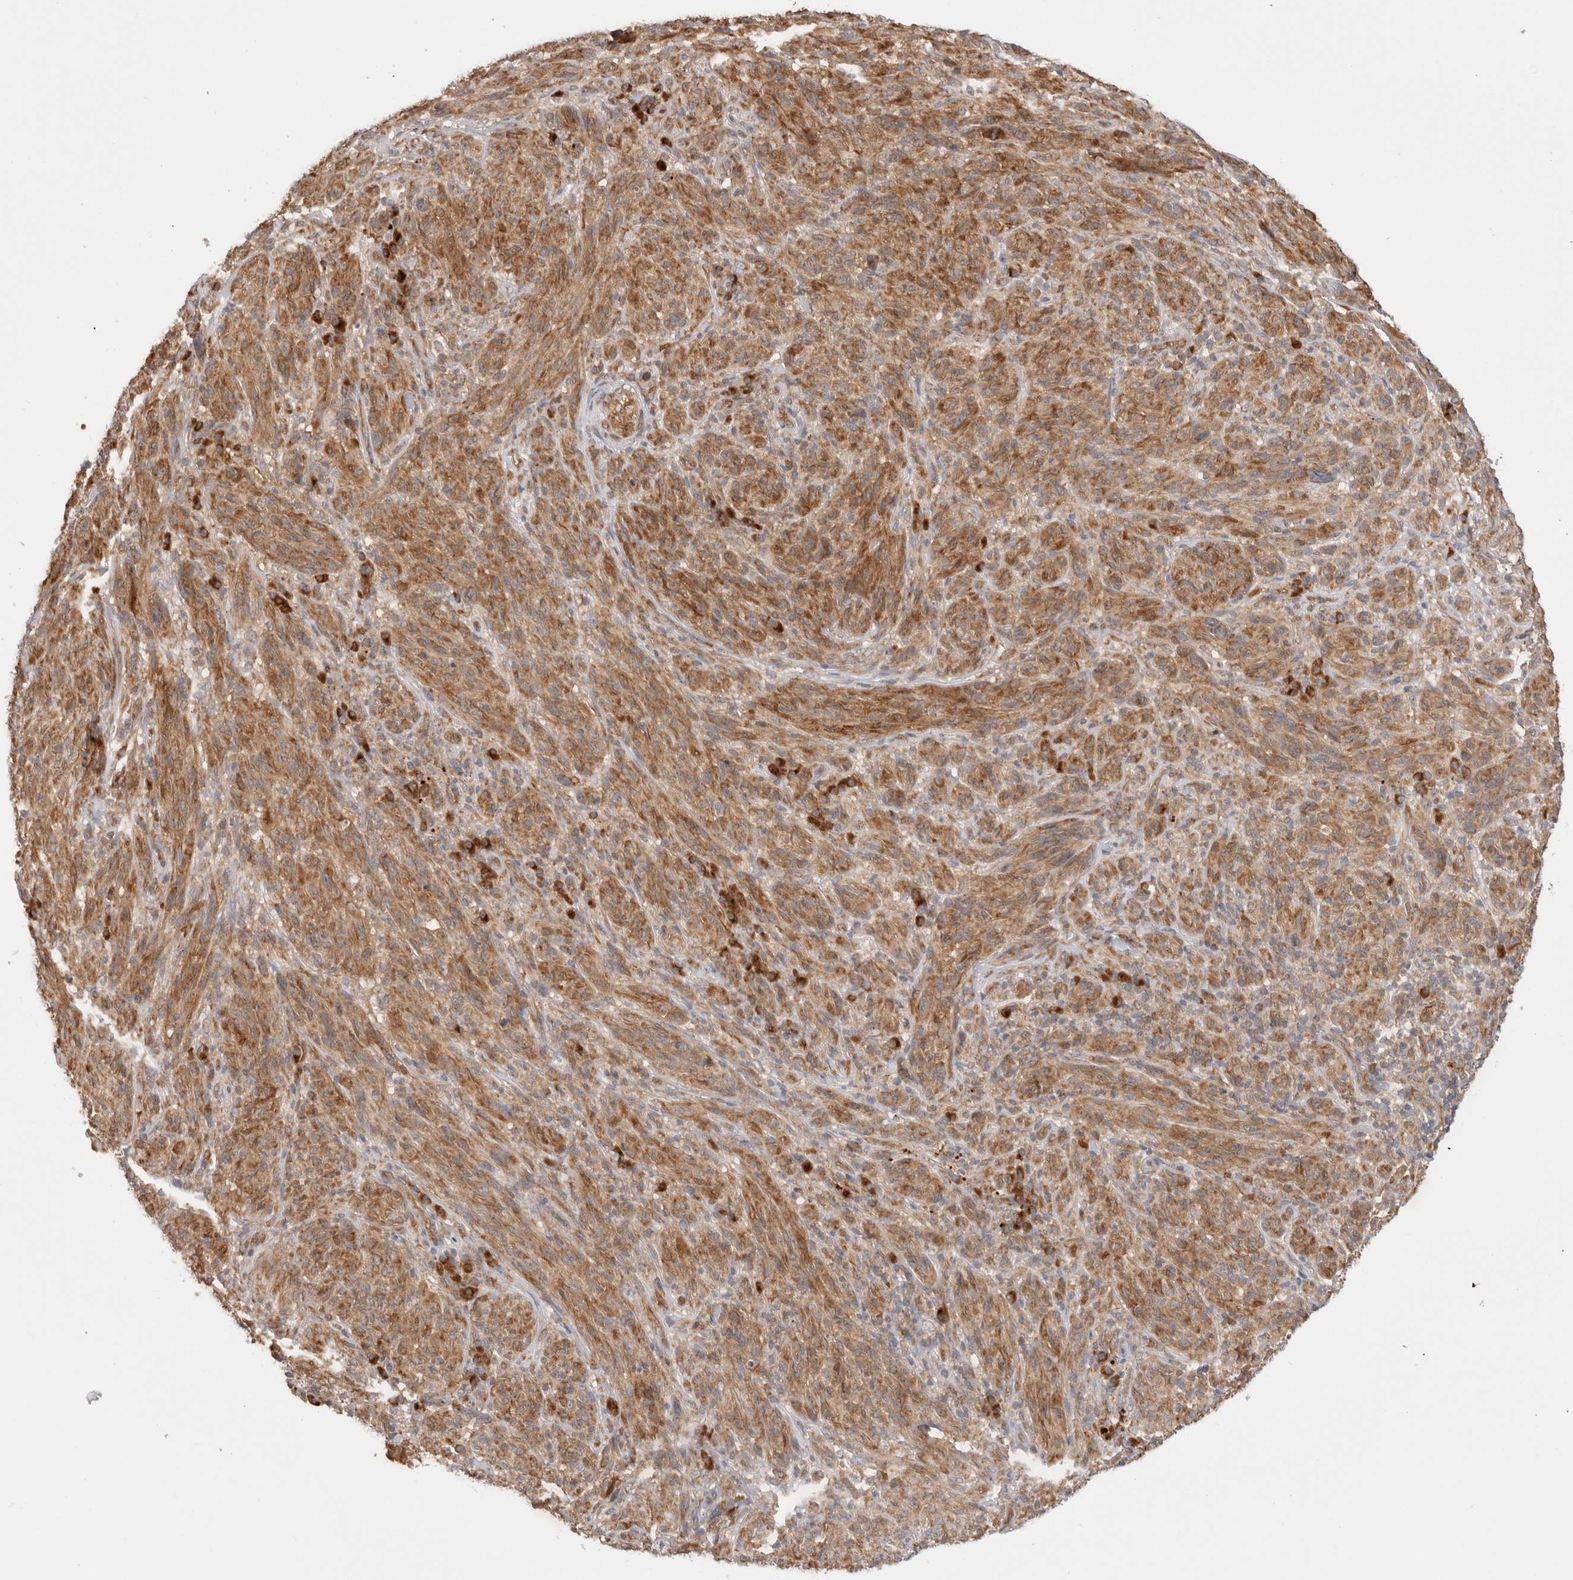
{"staining": {"intensity": "moderate", "quantity": ">75%", "location": "cytoplasmic/membranous"}, "tissue": "melanoma", "cell_type": "Tumor cells", "image_type": "cancer", "snomed": [{"axis": "morphology", "description": "Malignant melanoma, NOS"}, {"axis": "topography", "description": "Skin of head"}], "caption": "The image demonstrates immunohistochemical staining of malignant melanoma. There is moderate cytoplasmic/membranous staining is appreciated in about >75% of tumor cells.", "gene": "ACTL9", "patient": {"sex": "male", "age": 96}}